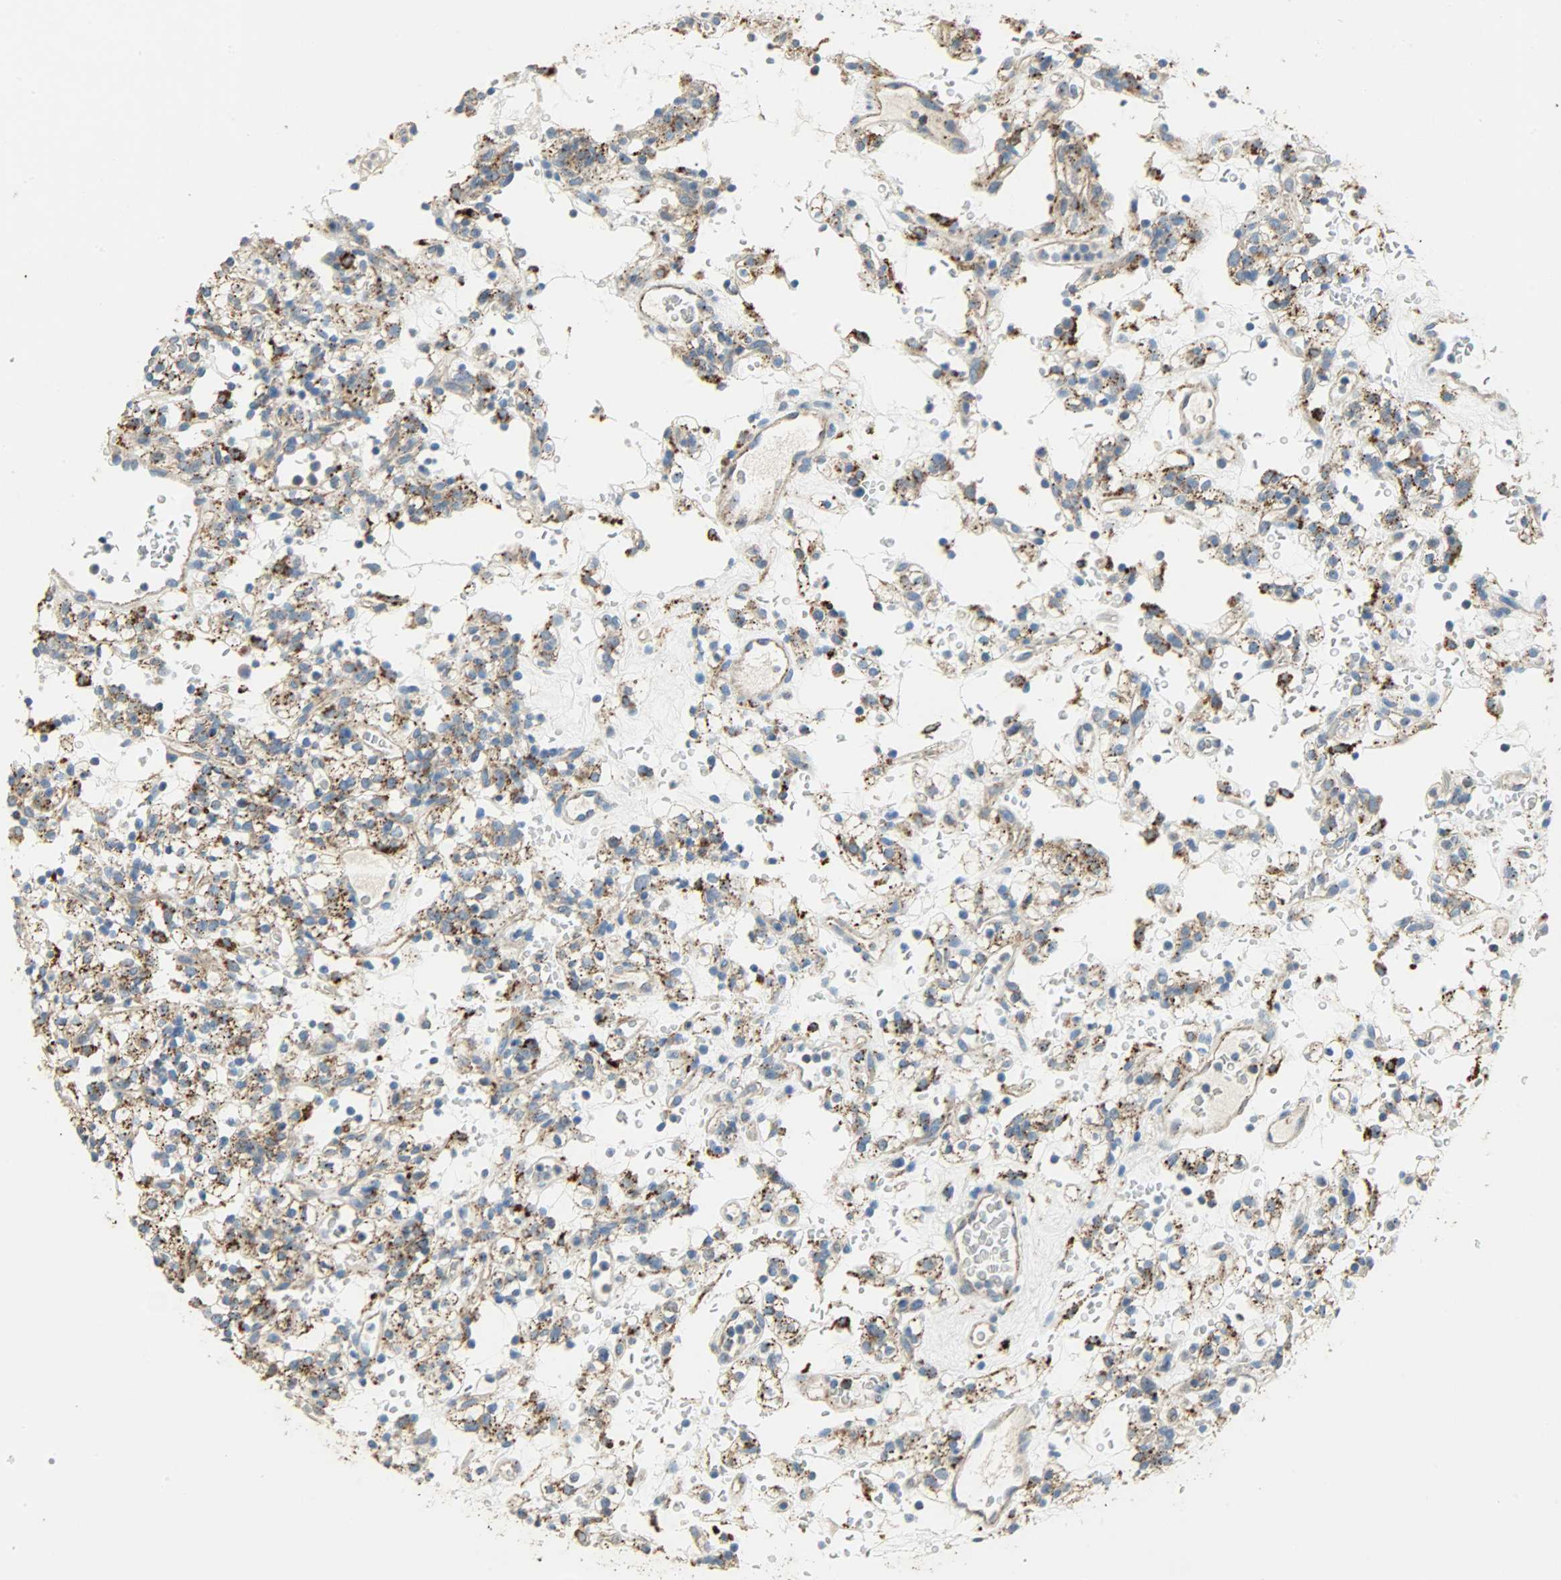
{"staining": {"intensity": "strong", "quantity": "25%-75%", "location": "cytoplasmic/membranous"}, "tissue": "renal cancer", "cell_type": "Tumor cells", "image_type": "cancer", "snomed": [{"axis": "morphology", "description": "Normal tissue, NOS"}, {"axis": "morphology", "description": "Adenocarcinoma, NOS"}, {"axis": "topography", "description": "Kidney"}], "caption": "DAB (3,3'-diaminobenzidine) immunohistochemical staining of renal cancer (adenocarcinoma) displays strong cytoplasmic/membranous protein expression in approximately 25%-75% of tumor cells.", "gene": "ASAH1", "patient": {"sex": "female", "age": 72}}